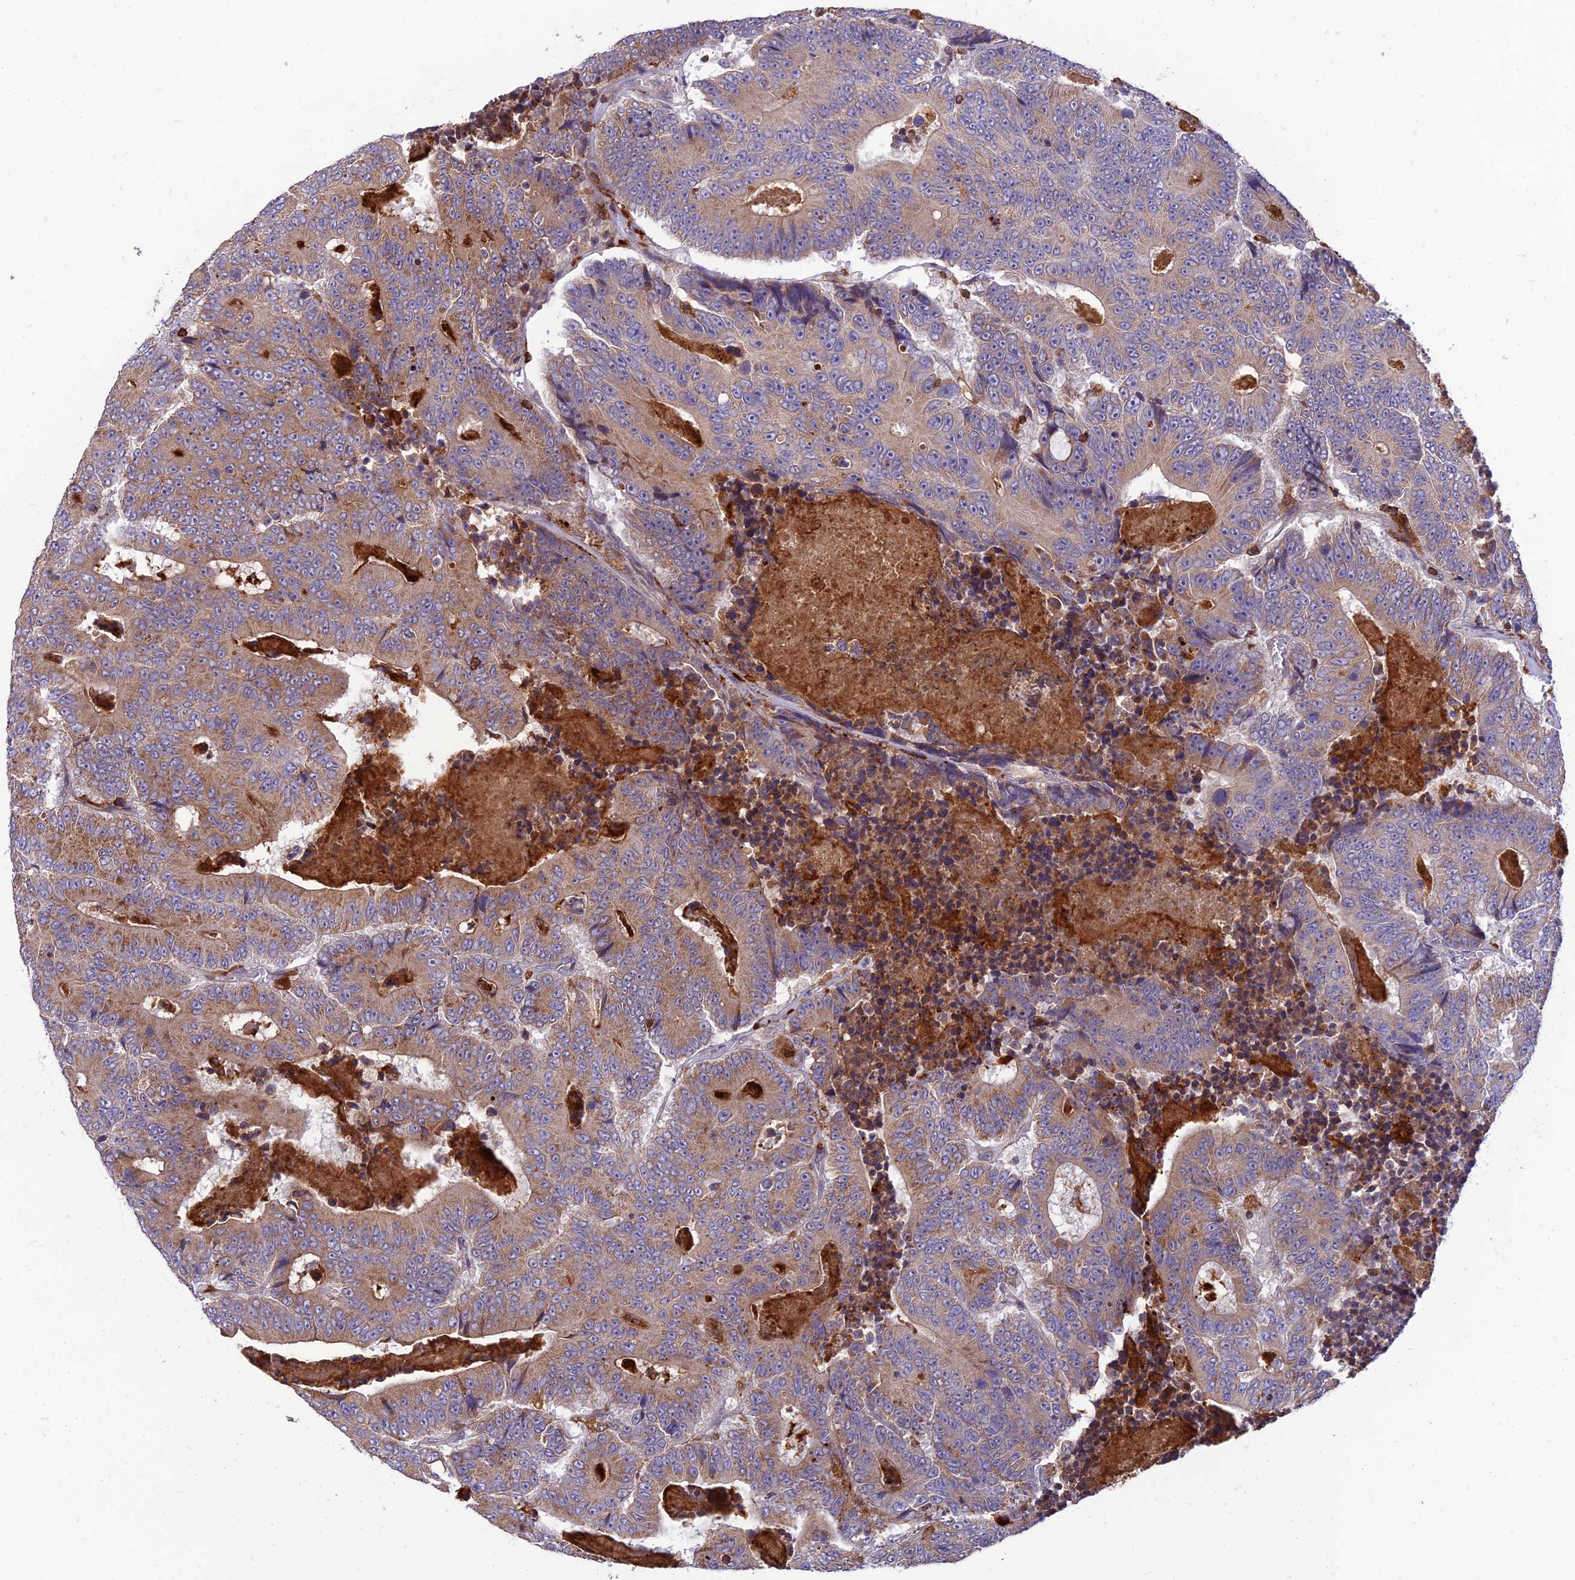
{"staining": {"intensity": "moderate", "quantity": ">75%", "location": "cytoplasmic/membranous"}, "tissue": "colorectal cancer", "cell_type": "Tumor cells", "image_type": "cancer", "snomed": [{"axis": "morphology", "description": "Adenocarcinoma, NOS"}, {"axis": "topography", "description": "Colon"}], "caption": "Moderate cytoplasmic/membranous expression is identified in approximately >75% of tumor cells in adenocarcinoma (colorectal). The staining was performed using DAB (3,3'-diaminobenzidine), with brown indicating positive protein expression. Nuclei are stained blue with hematoxylin.", "gene": "IRAK3", "patient": {"sex": "male", "age": 83}}